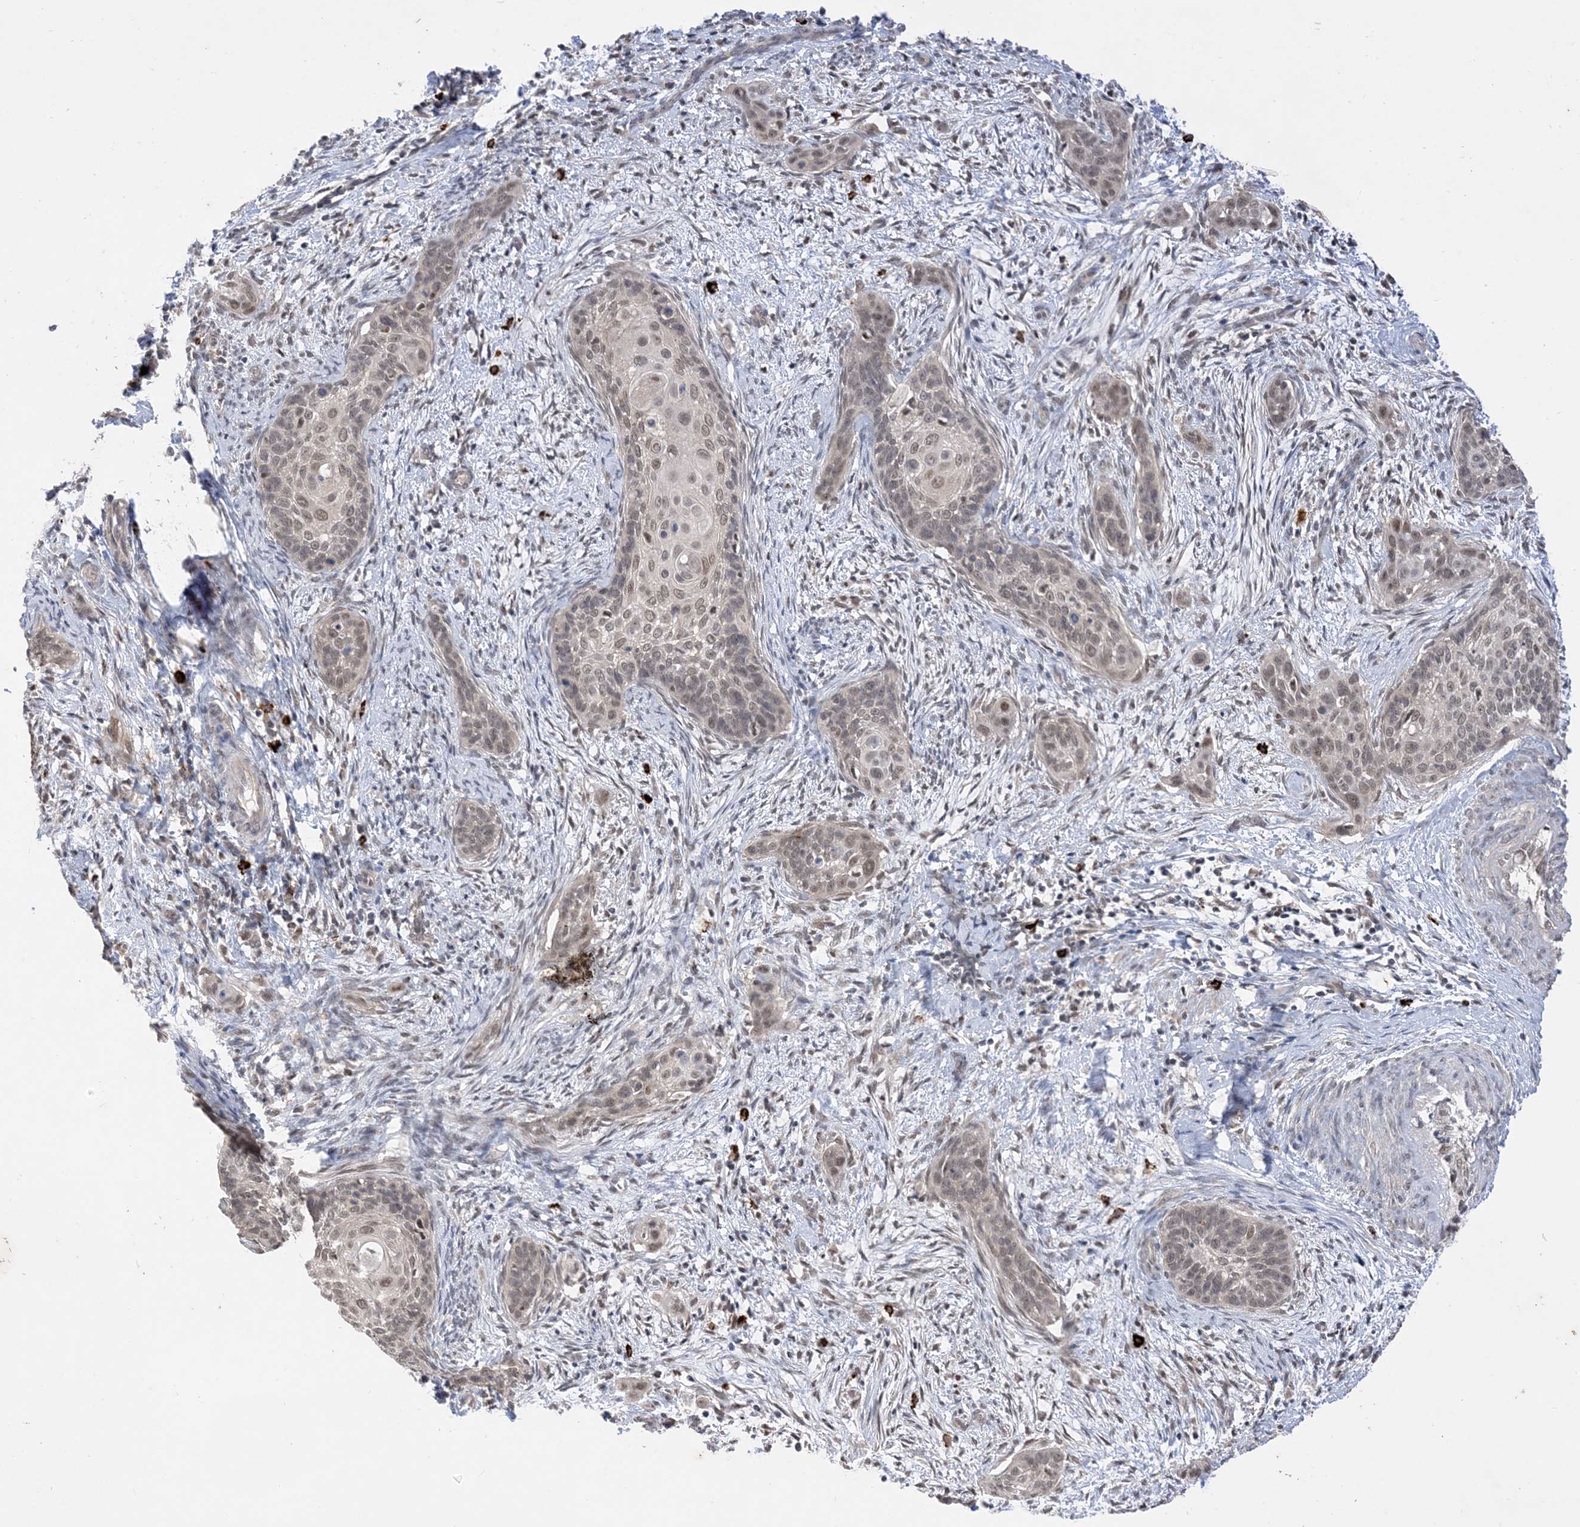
{"staining": {"intensity": "weak", "quantity": "25%-75%", "location": "nuclear"}, "tissue": "cervical cancer", "cell_type": "Tumor cells", "image_type": "cancer", "snomed": [{"axis": "morphology", "description": "Squamous cell carcinoma, NOS"}, {"axis": "topography", "description": "Cervix"}], "caption": "Squamous cell carcinoma (cervical) was stained to show a protein in brown. There is low levels of weak nuclear staining in approximately 25%-75% of tumor cells.", "gene": "RANBP9", "patient": {"sex": "female", "age": 33}}